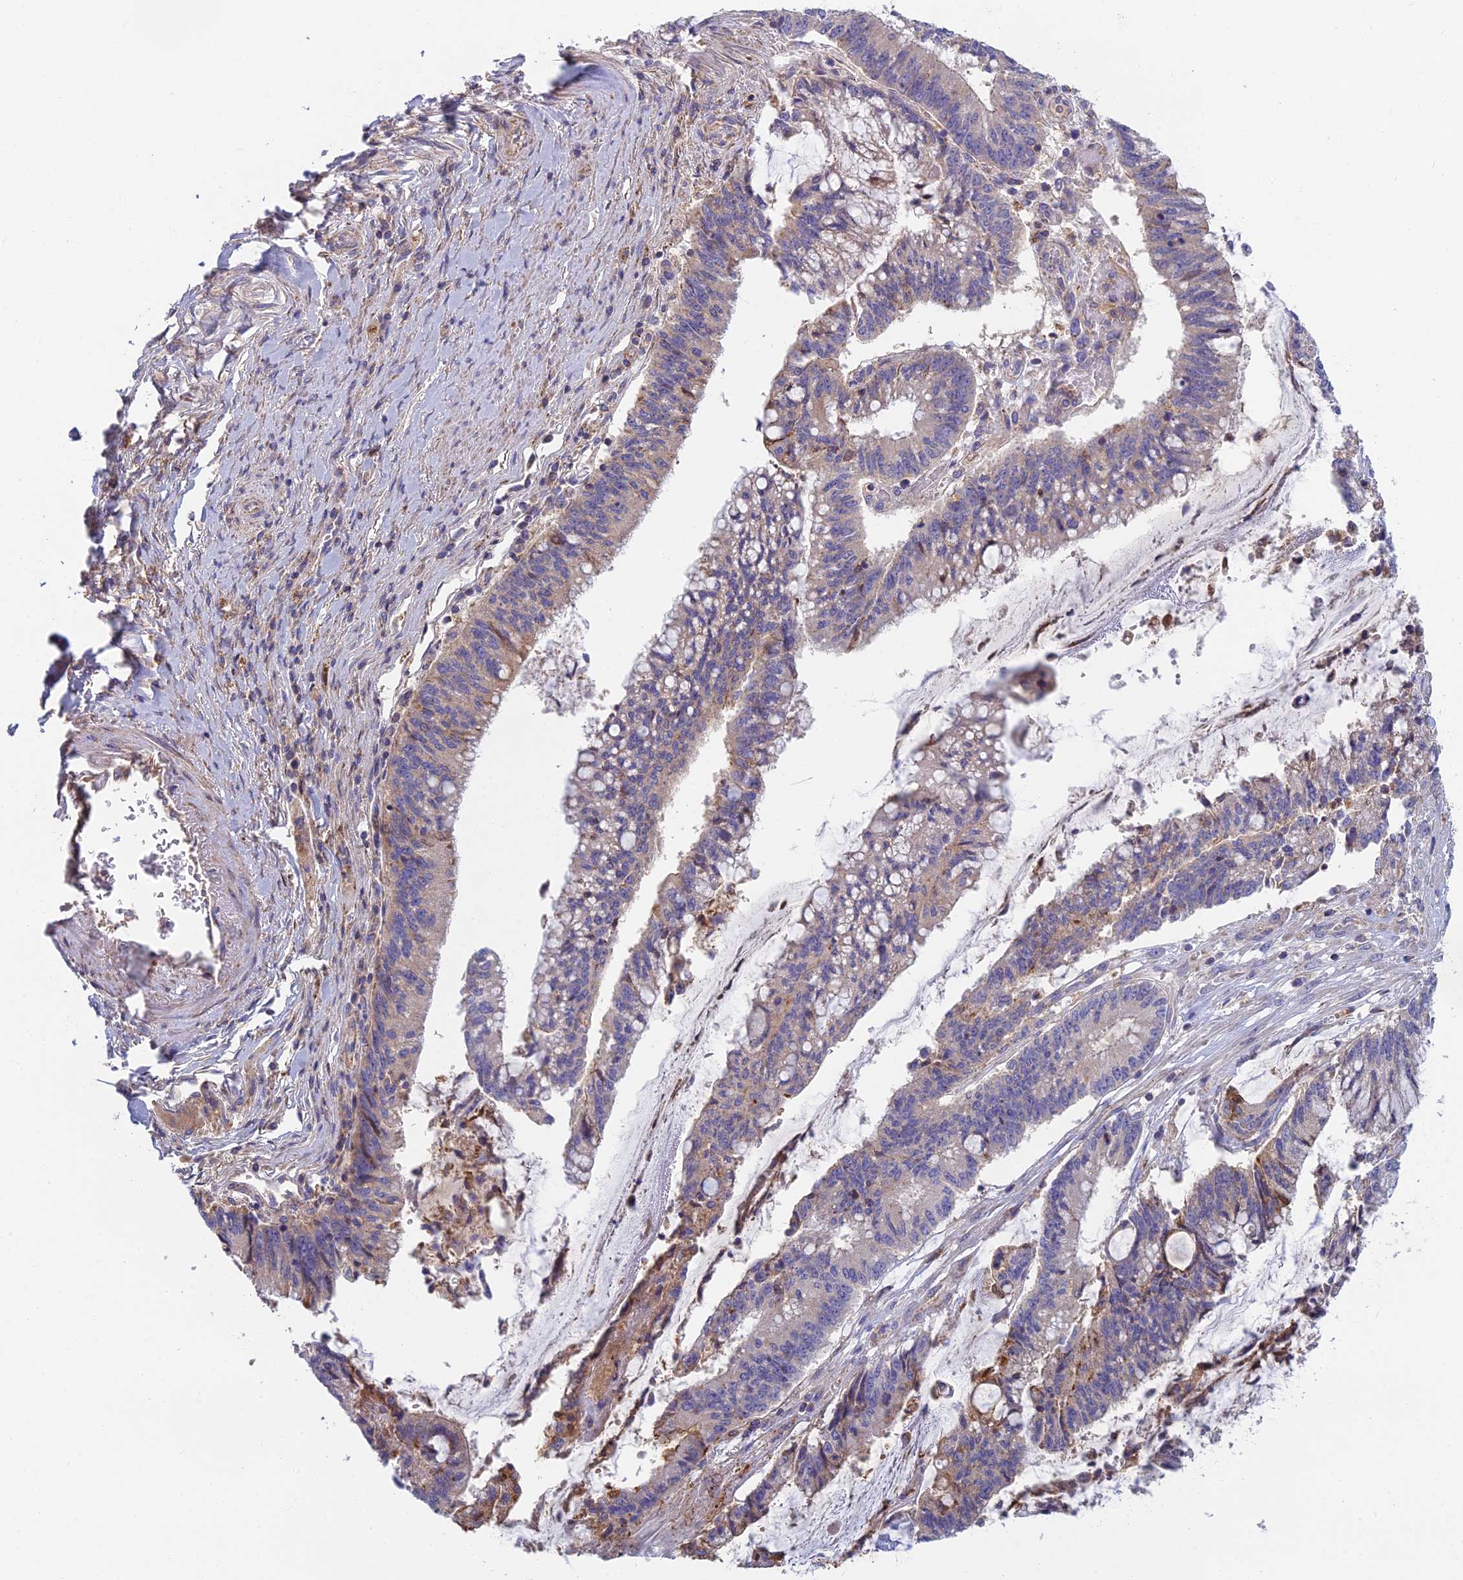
{"staining": {"intensity": "negative", "quantity": "none", "location": "none"}, "tissue": "pancreatic cancer", "cell_type": "Tumor cells", "image_type": "cancer", "snomed": [{"axis": "morphology", "description": "Adenocarcinoma, NOS"}, {"axis": "topography", "description": "Pancreas"}], "caption": "The micrograph demonstrates no significant staining in tumor cells of adenocarcinoma (pancreatic). The staining is performed using DAB brown chromogen with nuclei counter-stained in using hematoxylin.", "gene": "IFTAP", "patient": {"sex": "female", "age": 50}}